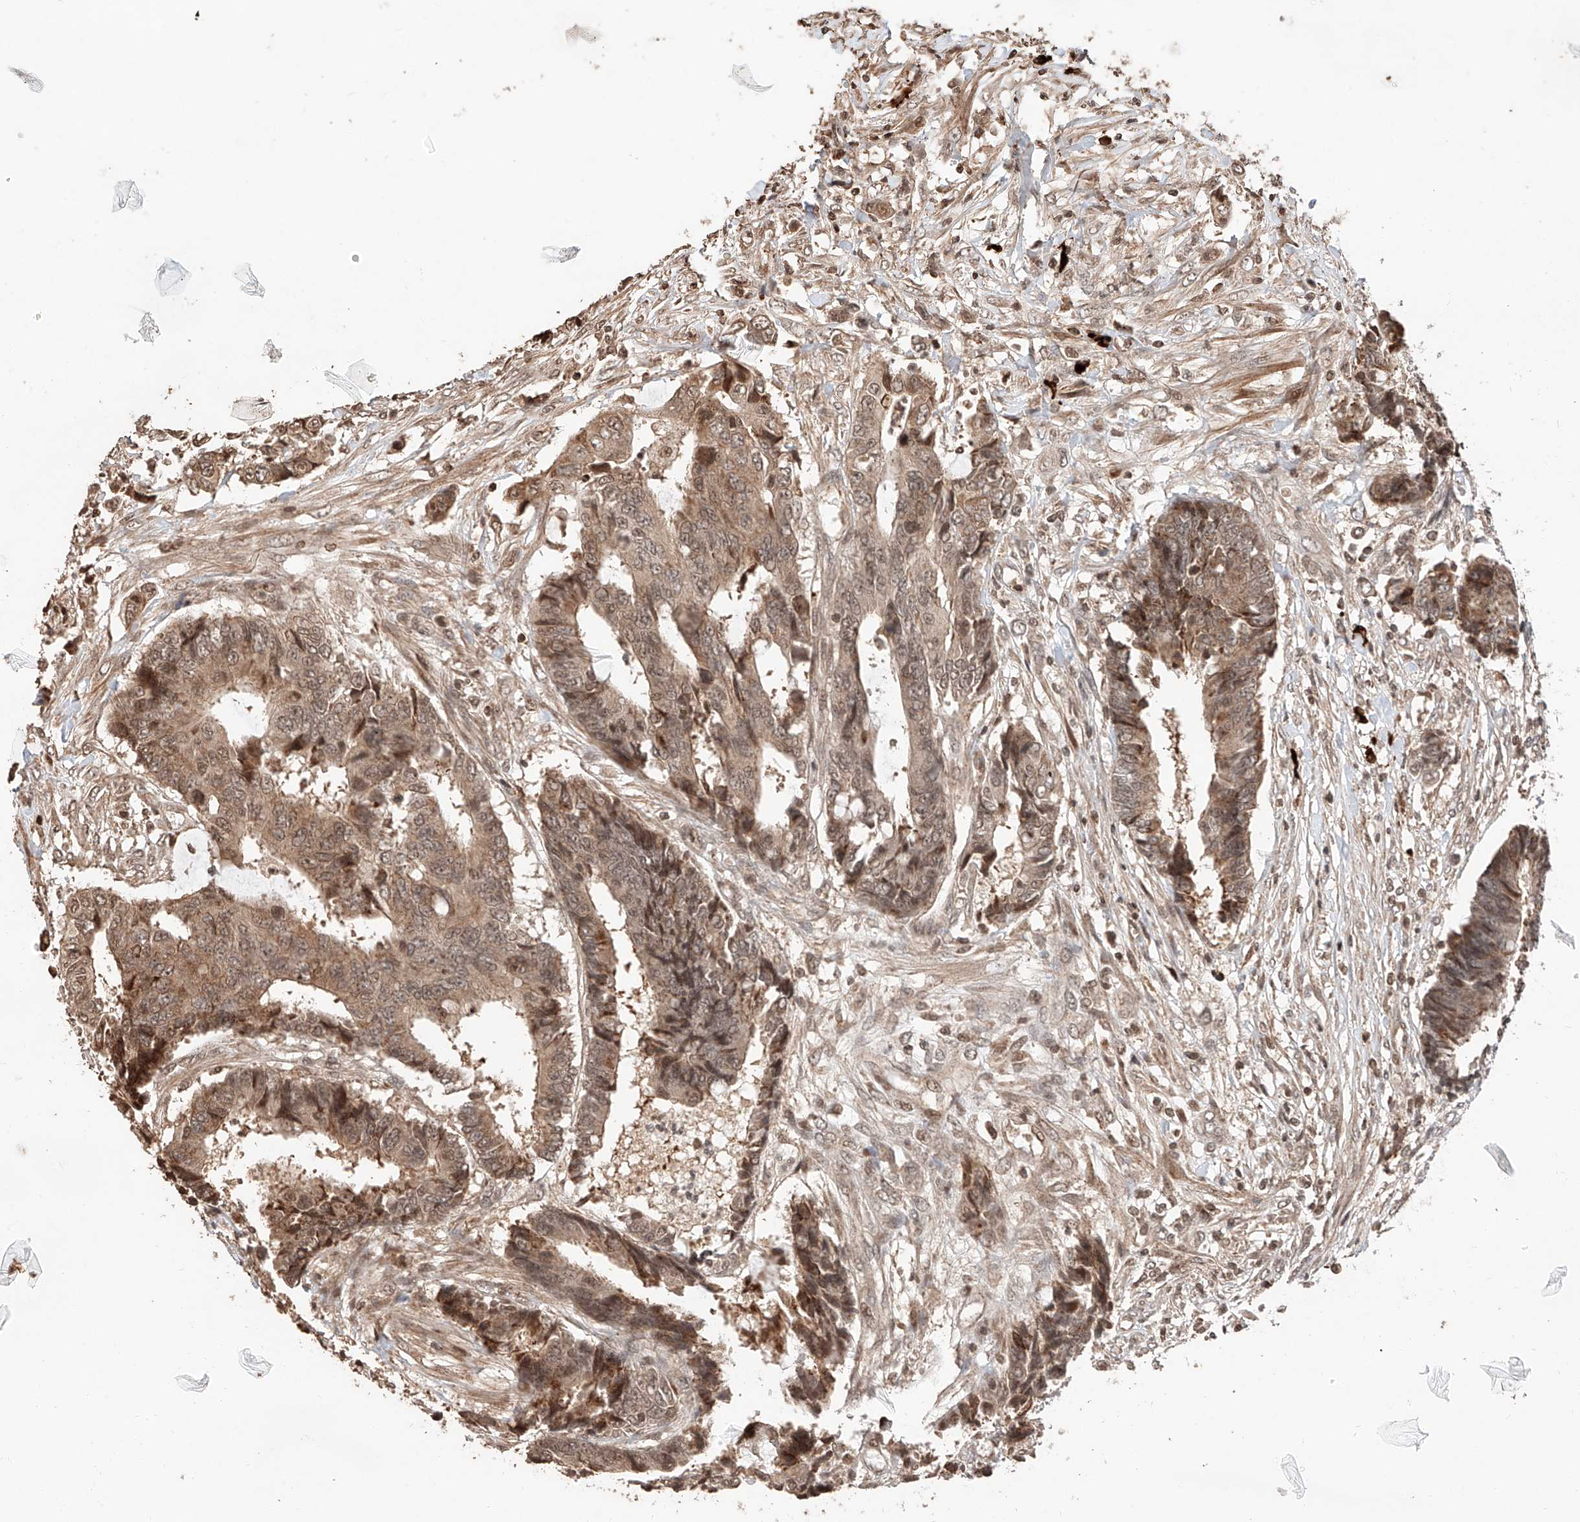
{"staining": {"intensity": "moderate", "quantity": ">75%", "location": "cytoplasmic/membranous"}, "tissue": "colorectal cancer", "cell_type": "Tumor cells", "image_type": "cancer", "snomed": [{"axis": "morphology", "description": "Adenocarcinoma, NOS"}, {"axis": "topography", "description": "Rectum"}], "caption": "The immunohistochemical stain shows moderate cytoplasmic/membranous expression in tumor cells of colorectal cancer tissue.", "gene": "ARHGAP33", "patient": {"sex": "male", "age": 84}}